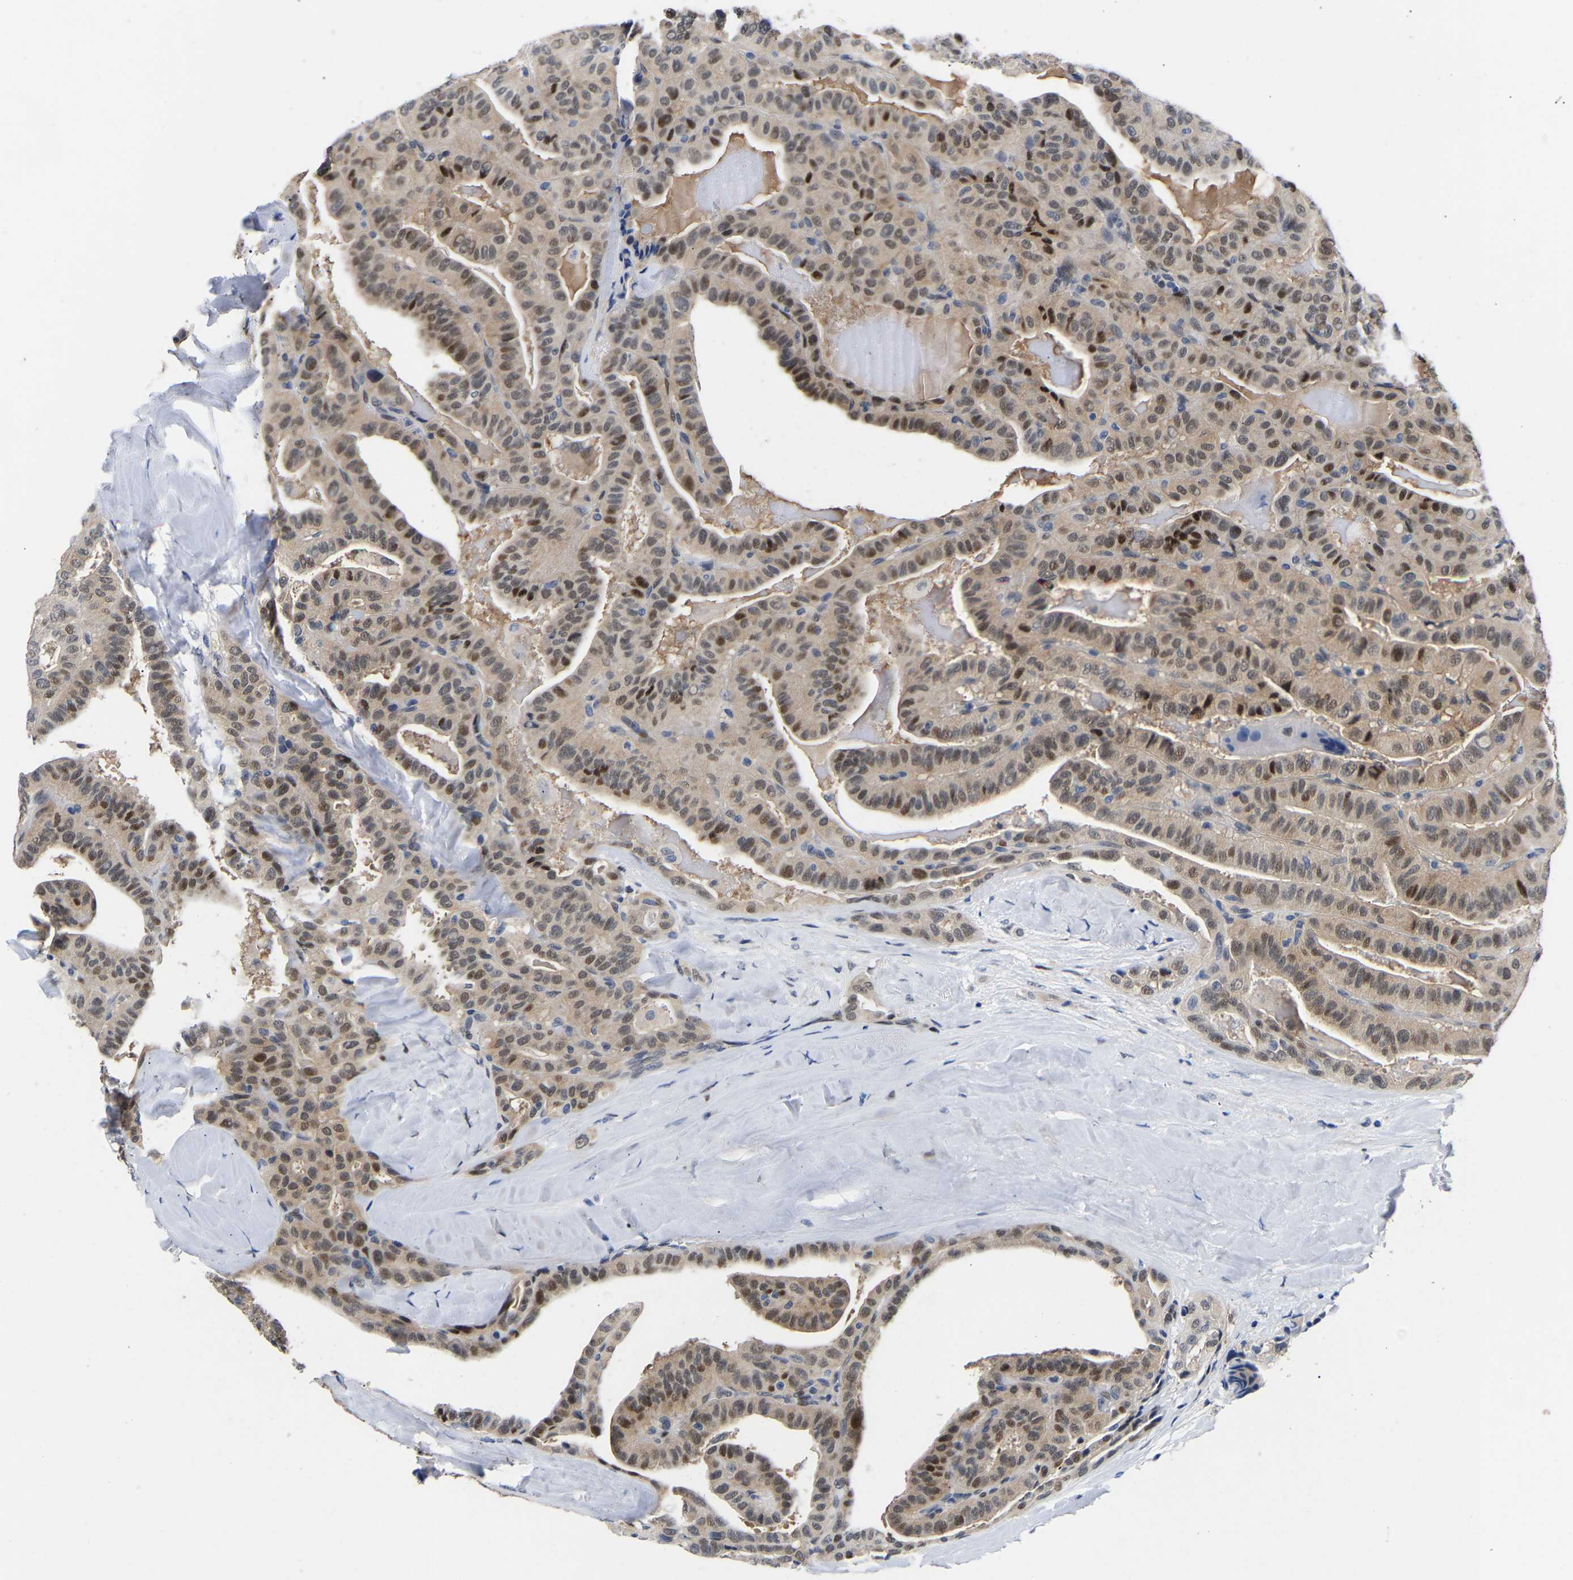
{"staining": {"intensity": "strong", "quantity": "25%-75%", "location": "nuclear"}, "tissue": "thyroid cancer", "cell_type": "Tumor cells", "image_type": "cancer", "snomed": [{"axis": "morphology", "description": "Papillary adenocarcinoma, NOS"}, {"axis": "topography", "description": "Thyroid gland"}], "caption": "Protein staining of thyroid papillary adenocarcinoma tissue exhibits strong nuclear expression in approximately 25%-75% of tumor cells.", "gene": "PTRHD1", "patient": {"sex": "male", "age": 77}}